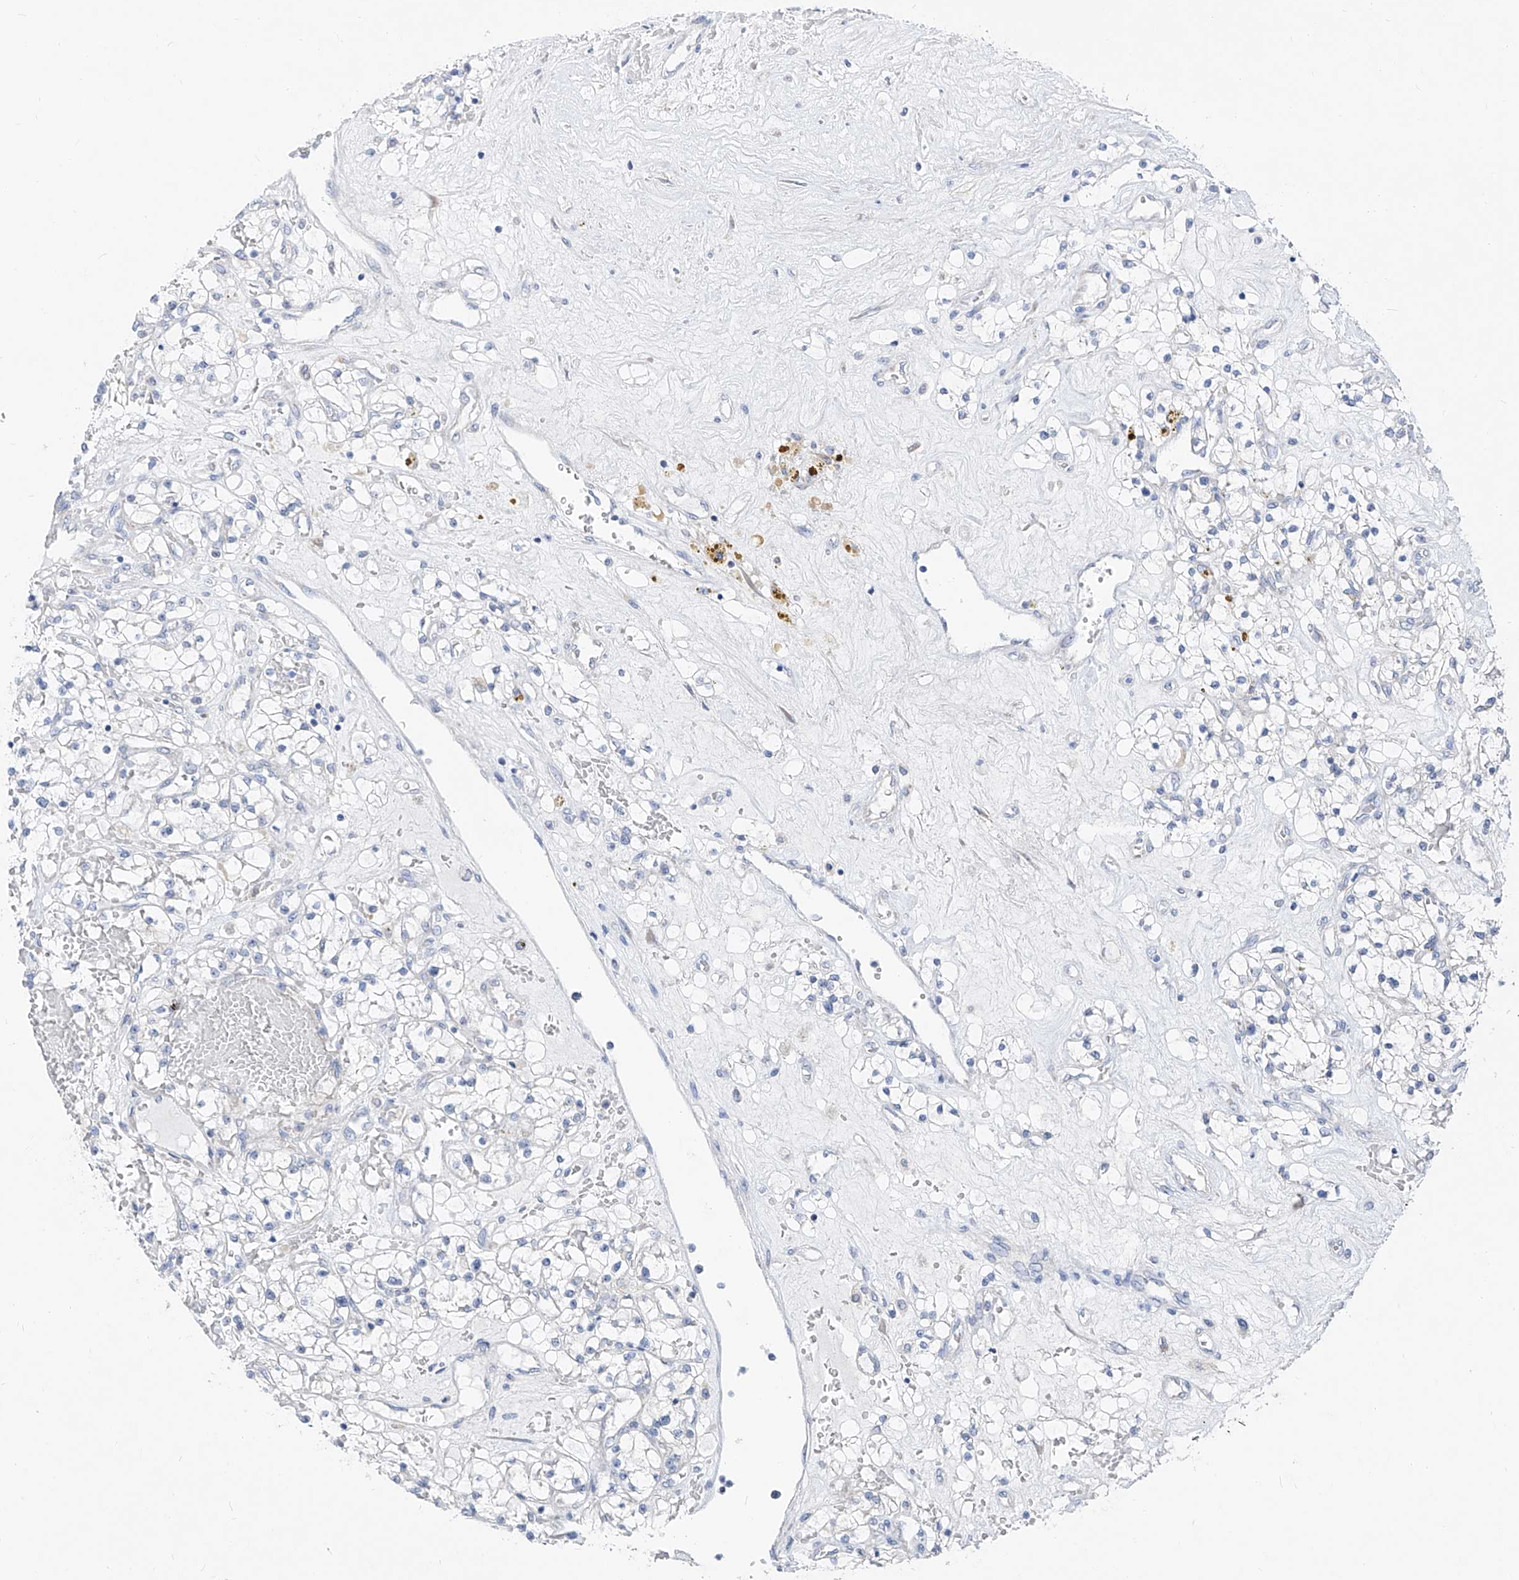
{"staining": {"intensity": "negative", "quantity": "none", "location": "none"}, "tissue": "renal cancer", "cell_type": "Tumor cells", "image_type": "cancer", "snomed": [{"axis": "morphology", "description": "Normal tissue, NOS"}, {"axis": "morphology", "description": "Adenocarcinoma, NOS"}, {"axis": "topography", "description": "Kidney"}], "caption": "Protein analysis of adenocarcinoma (renal) demonstrates no significant positivity in tumor cells. (Brightfield microscopy of DAB (3,3'-diaminobenzidine) immunohistochemistry at high magnification).", "gene": "UFL1", "patient": {"sex": "male", "age": 68}}